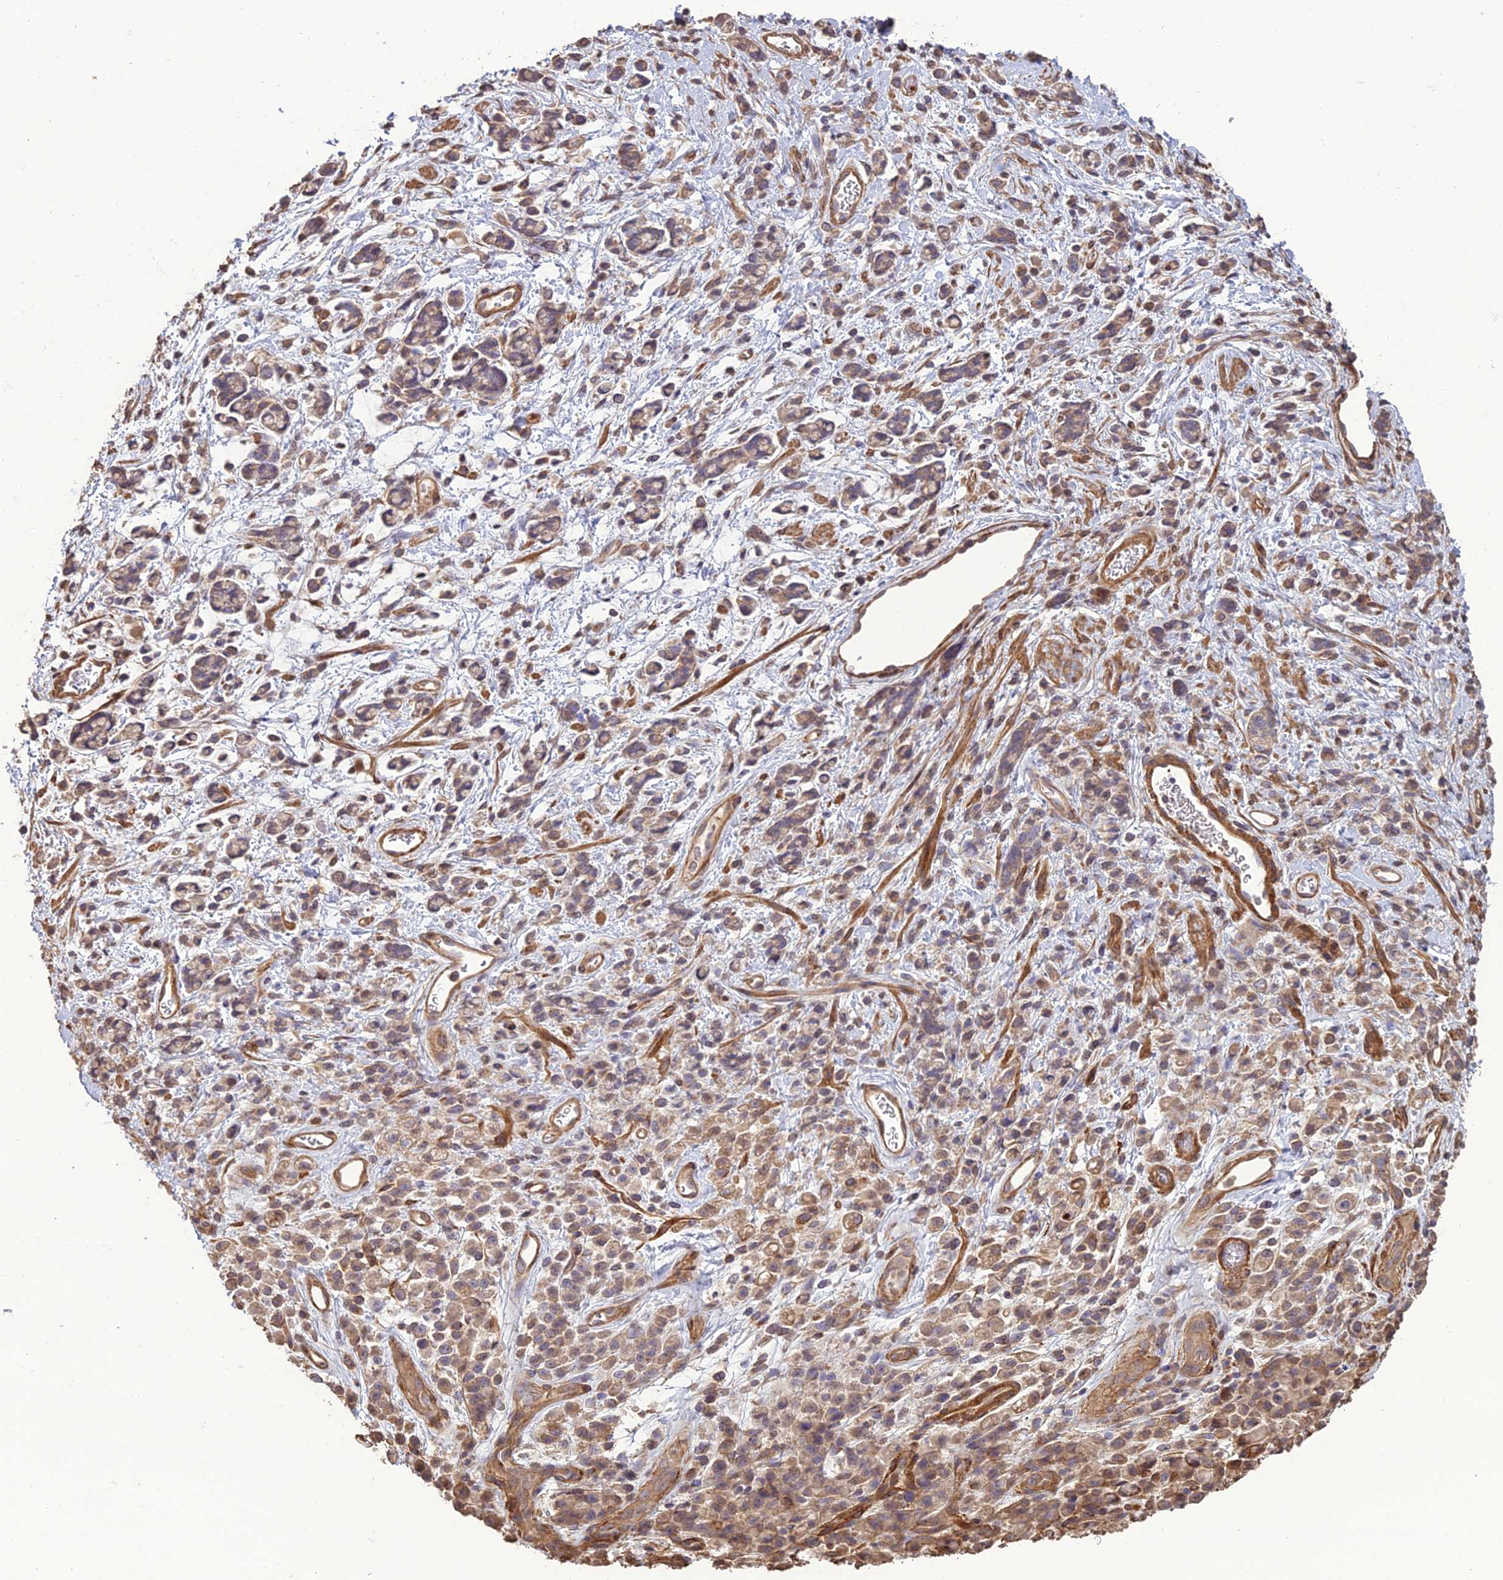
{"staining": {"intensity": "weak", "quantity": "25%-75%", "location": "cytoplasmic/membranous"}, "tissue": "stomach cancer", "cell_type": "Tumor cells", "image_type": "cancer", "snomed": [{"axis": "morphology", "description": "Adenocarcinoma, NOS"}, {"axis": "topography", "description": "Stomach"}], "caption": "Immunohistochemical staining of human stomach cancer exhibits low levels of weak cytoplasmic/membranous expression in approximately 25%-75% of tumor cells. (brown staining indicates protein expression, while blue staining denotes nuclei).", "gene": "ATP6V0A2", "patient": {"sex": "female", "age": 60}}